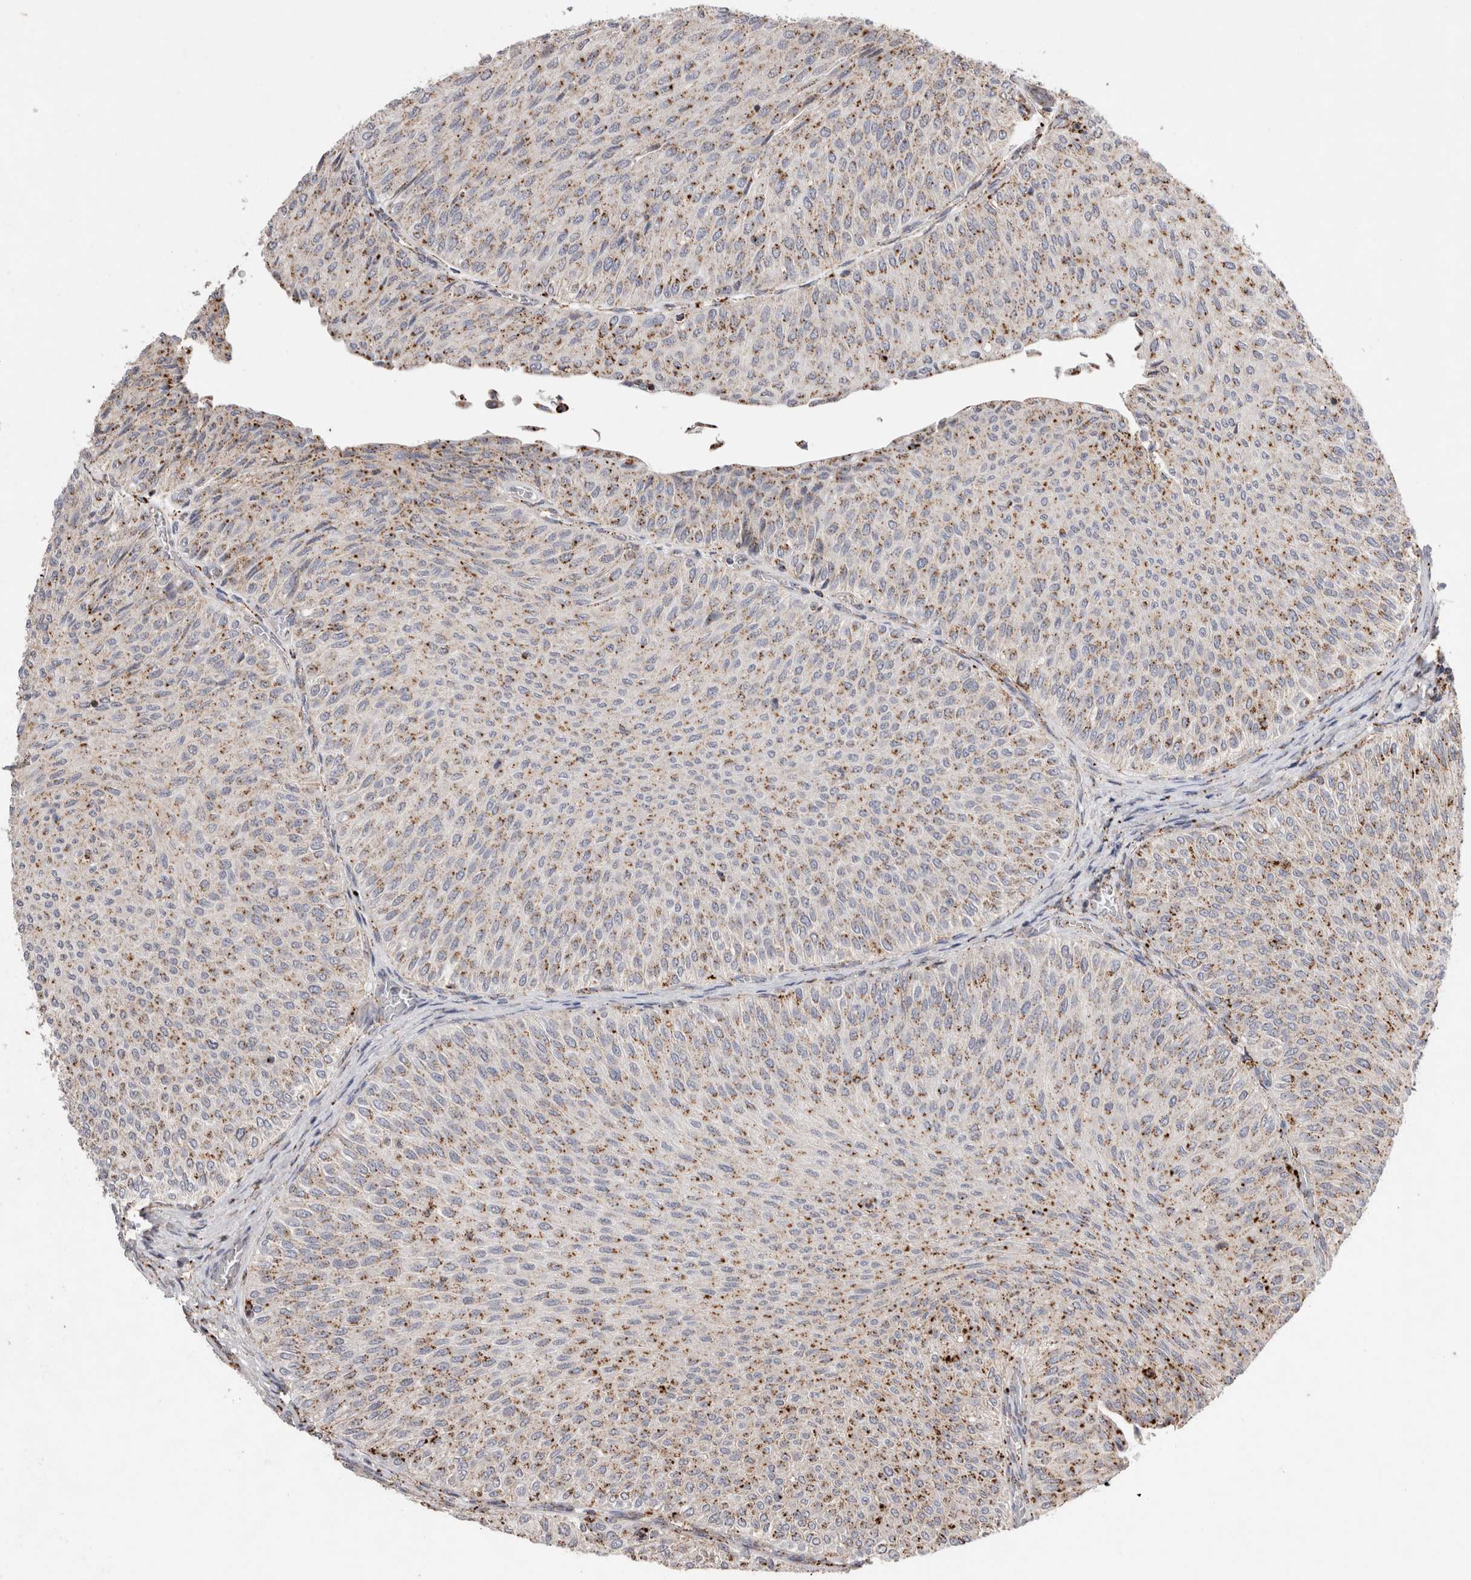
{"staining": {"intensity": "moderate", "quantity": ">75%", "location": "cytoplasmic/membranous"}, "tissue": "urothelial cancer", "cell_type": "Tumor cells", "image_type": "cancer", "snomed": [{"axis": "morphology", "description": "Urothelial carcinoma, Low grade"}, {"axis": "topography", "description": "Urinary bladder"}], "caption": "An image showing moderate cytoplasmic/membranous positivity in about >75% of tumor cells in urothelial cancer, as visualized by brown immunohistochemical staining.", "gene": "CTSA", "patient": {"sex": "male", "age": 78}}